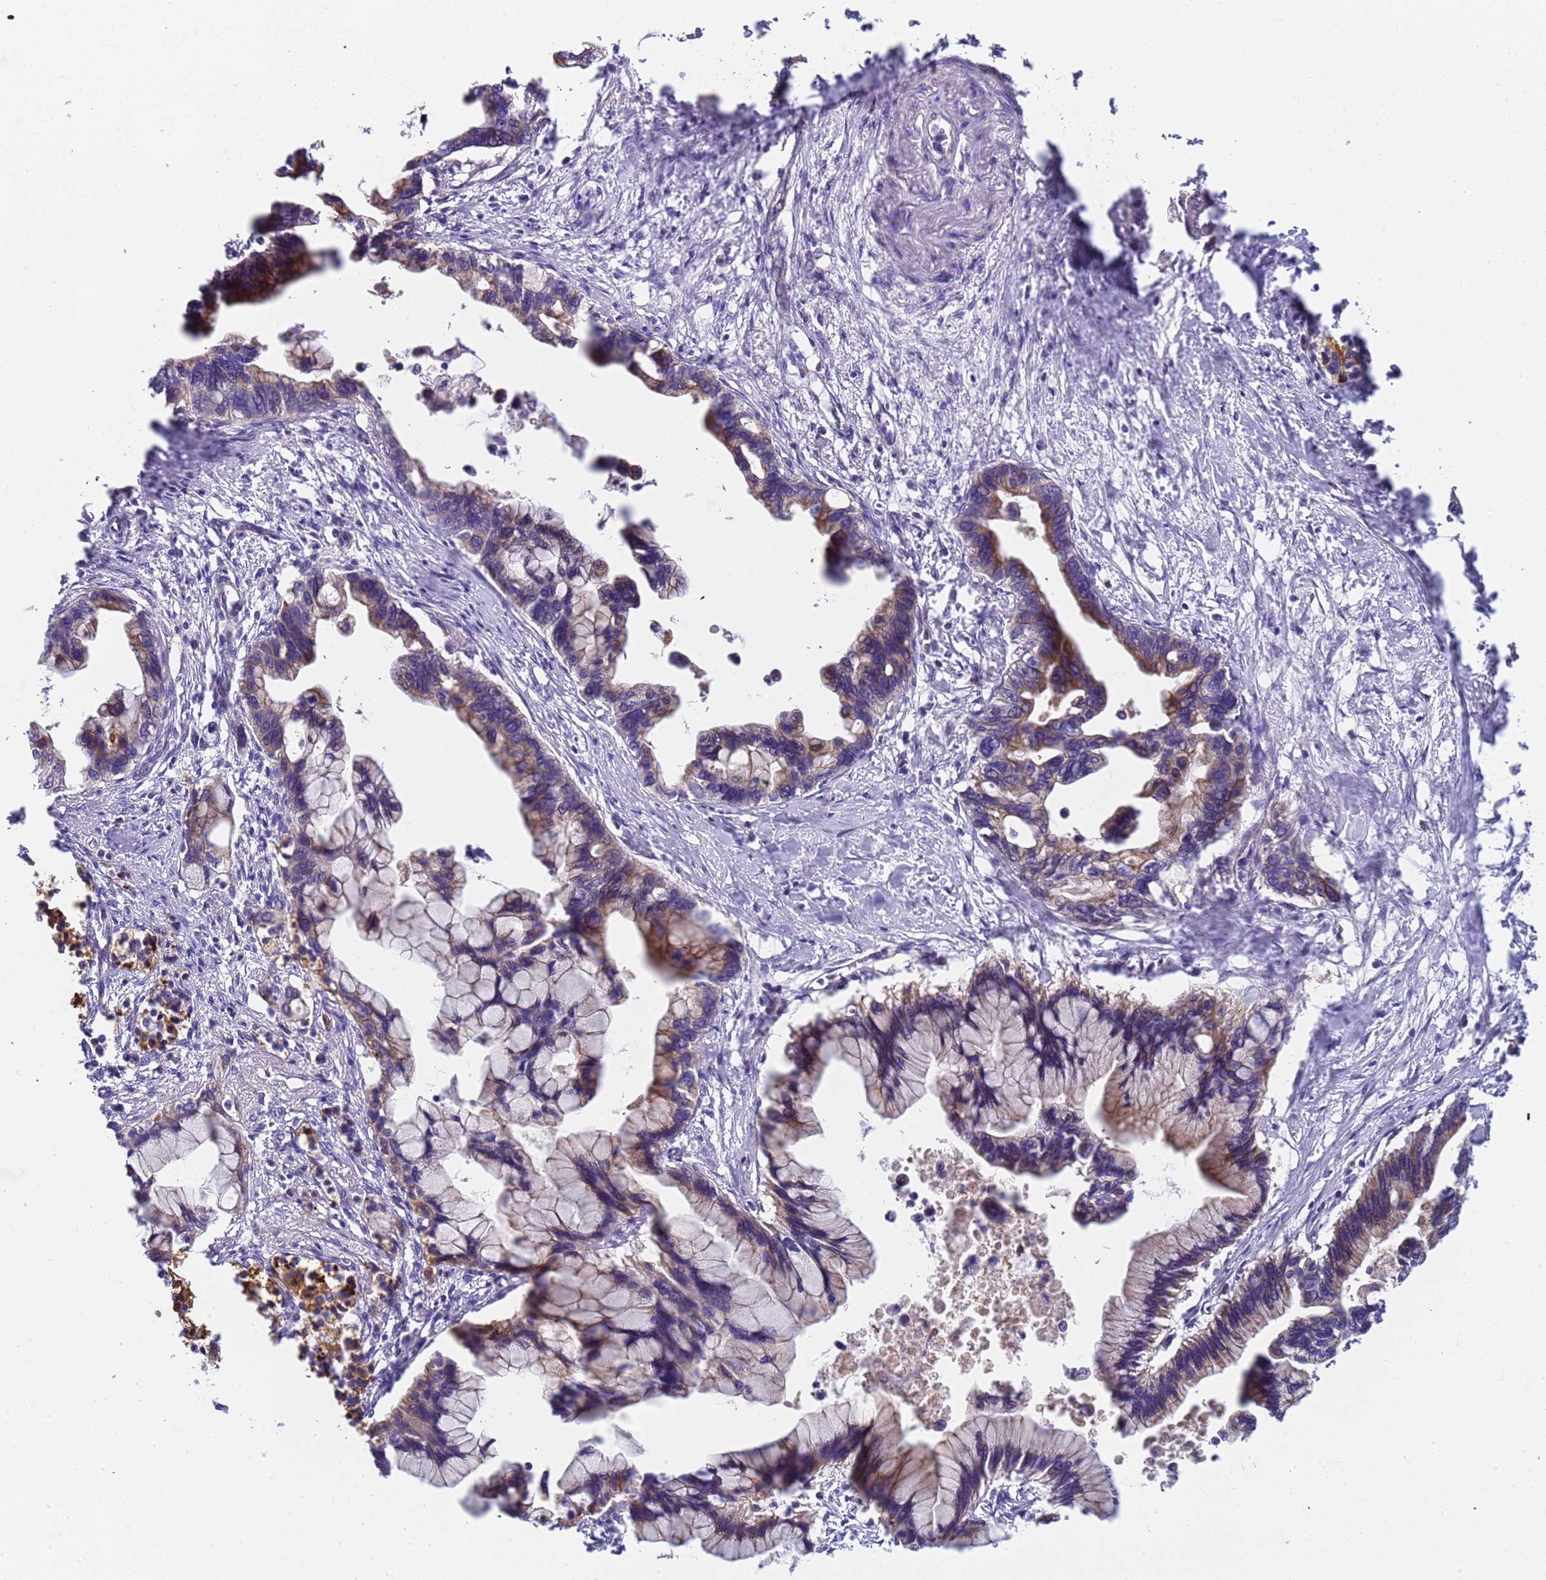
{"staining": {"intensity": "moderate", "quantity": "25%-75%", "location": "cytoplasmic/membranous"}, "tissue": "pancreatic cancer", "cell_type": "Tumor cells", "image_type": "cancer", "snomed": [{"axis": "morphology", "description": "Adenocarcinoma, NOS"}, {"axis": "topography", "description": "Pancreas"}], "caption": "Moderate cytoplasmic/membranous staining is identified in about 25%-75% of tumor cells in pancreatic cancer.", "gene": "TMEM126A", "patient": {"sex": "female", "age": 83}}